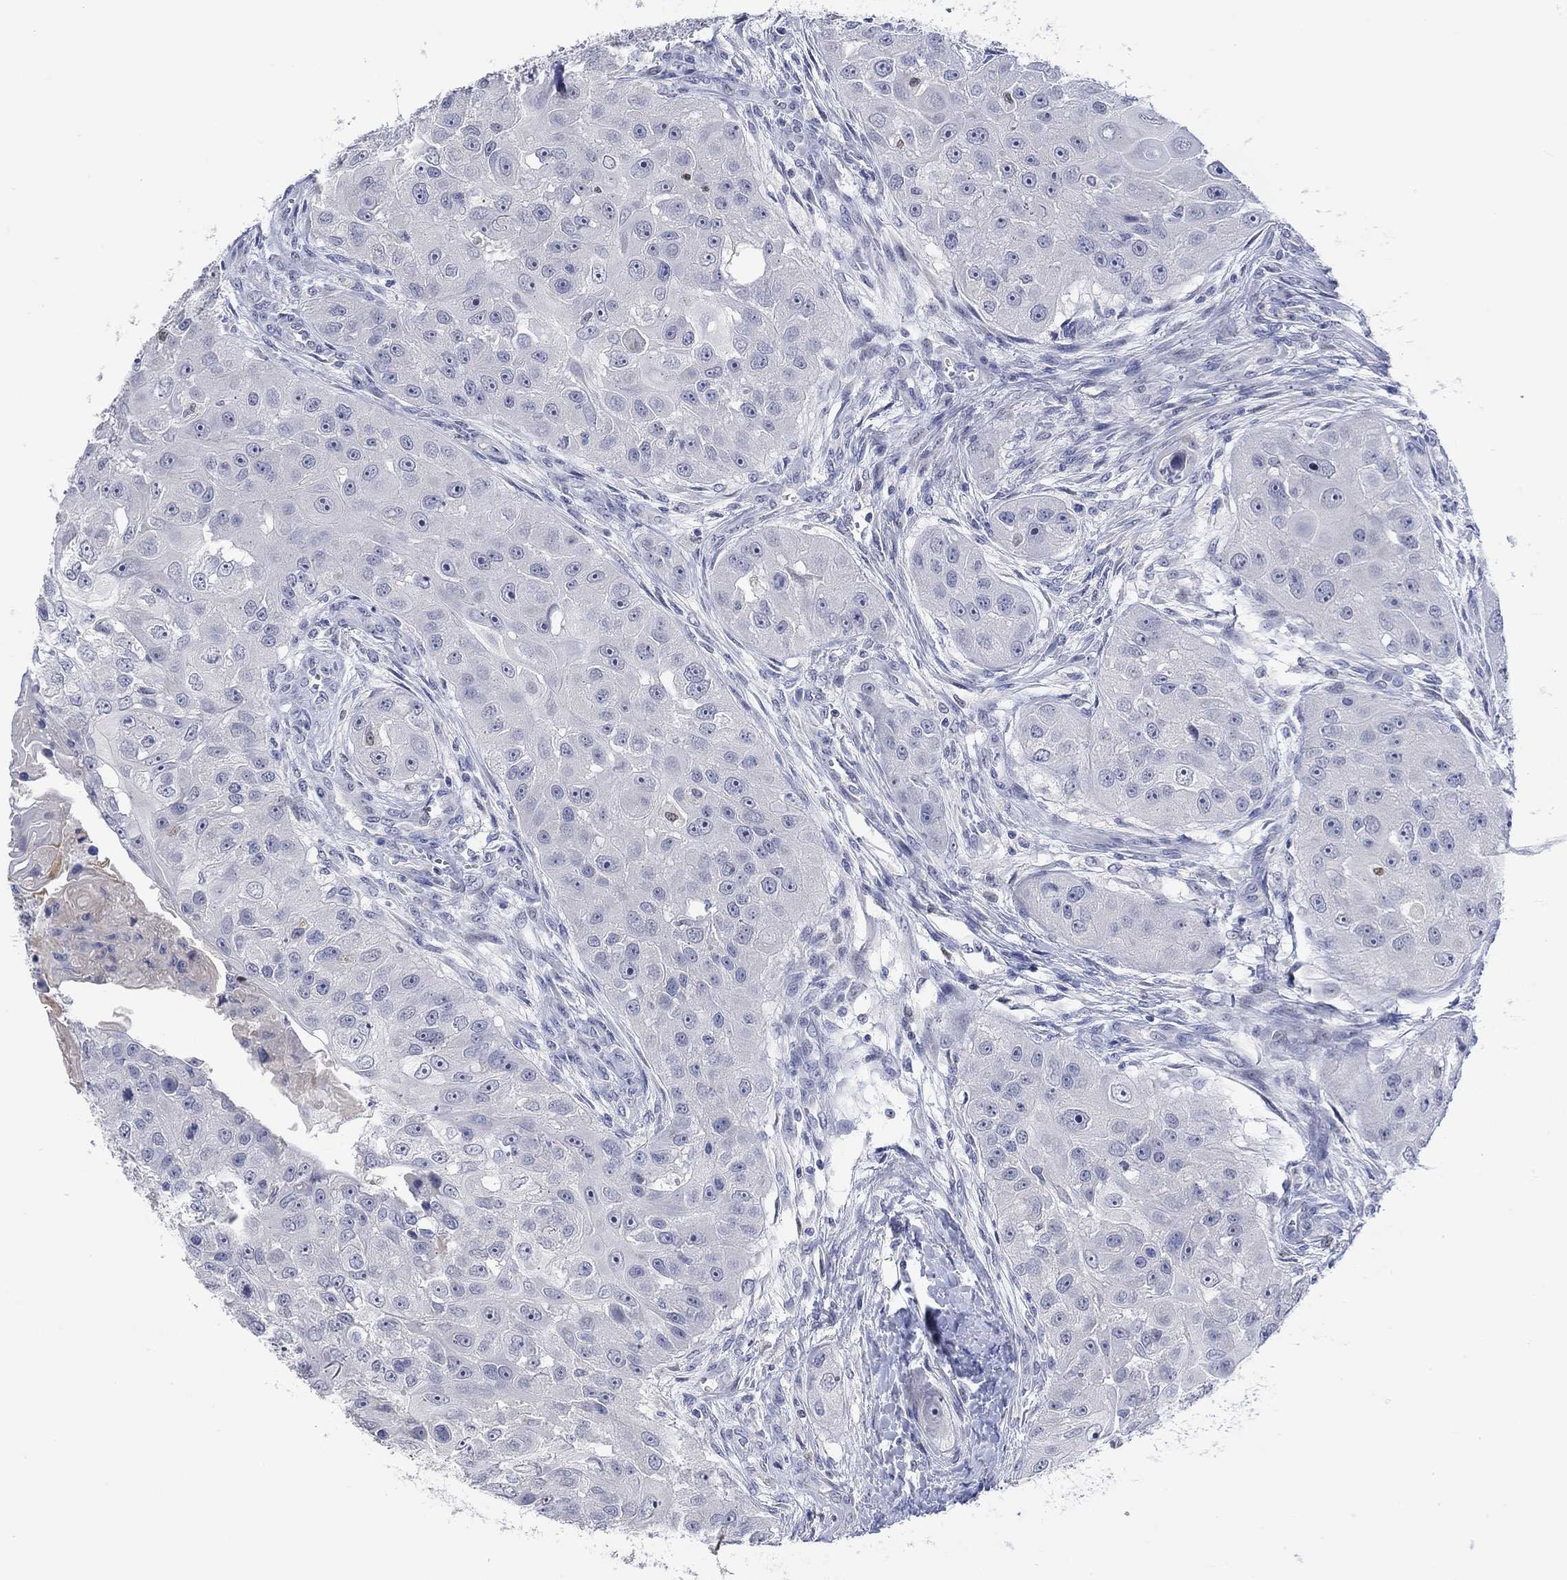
{"staining": {"intensity": "negative", "quantity": "none", "location": "none"}, "tissue": "head and neck cancer", "cell_type": "Tumor cells", "image_type": "cancer", "snomed": [{"axis": "morphology", "description": "Normal tissue, NOS"}, {"axis": "morphology", "description": "Squamous cell carcinoma, NOS"}, {"axis": "topography", "description": "Skeletal muscle"}, {"axis": "topography", "description": "Head-Neck"}], "caption": "Head and neck squamous cell carcinoma stained for a protein using immunohistochemistry (IHC) shows no positivity tumor cells.", "gene": "DLK1", "patient": {"sex": "male", "age": 51}}